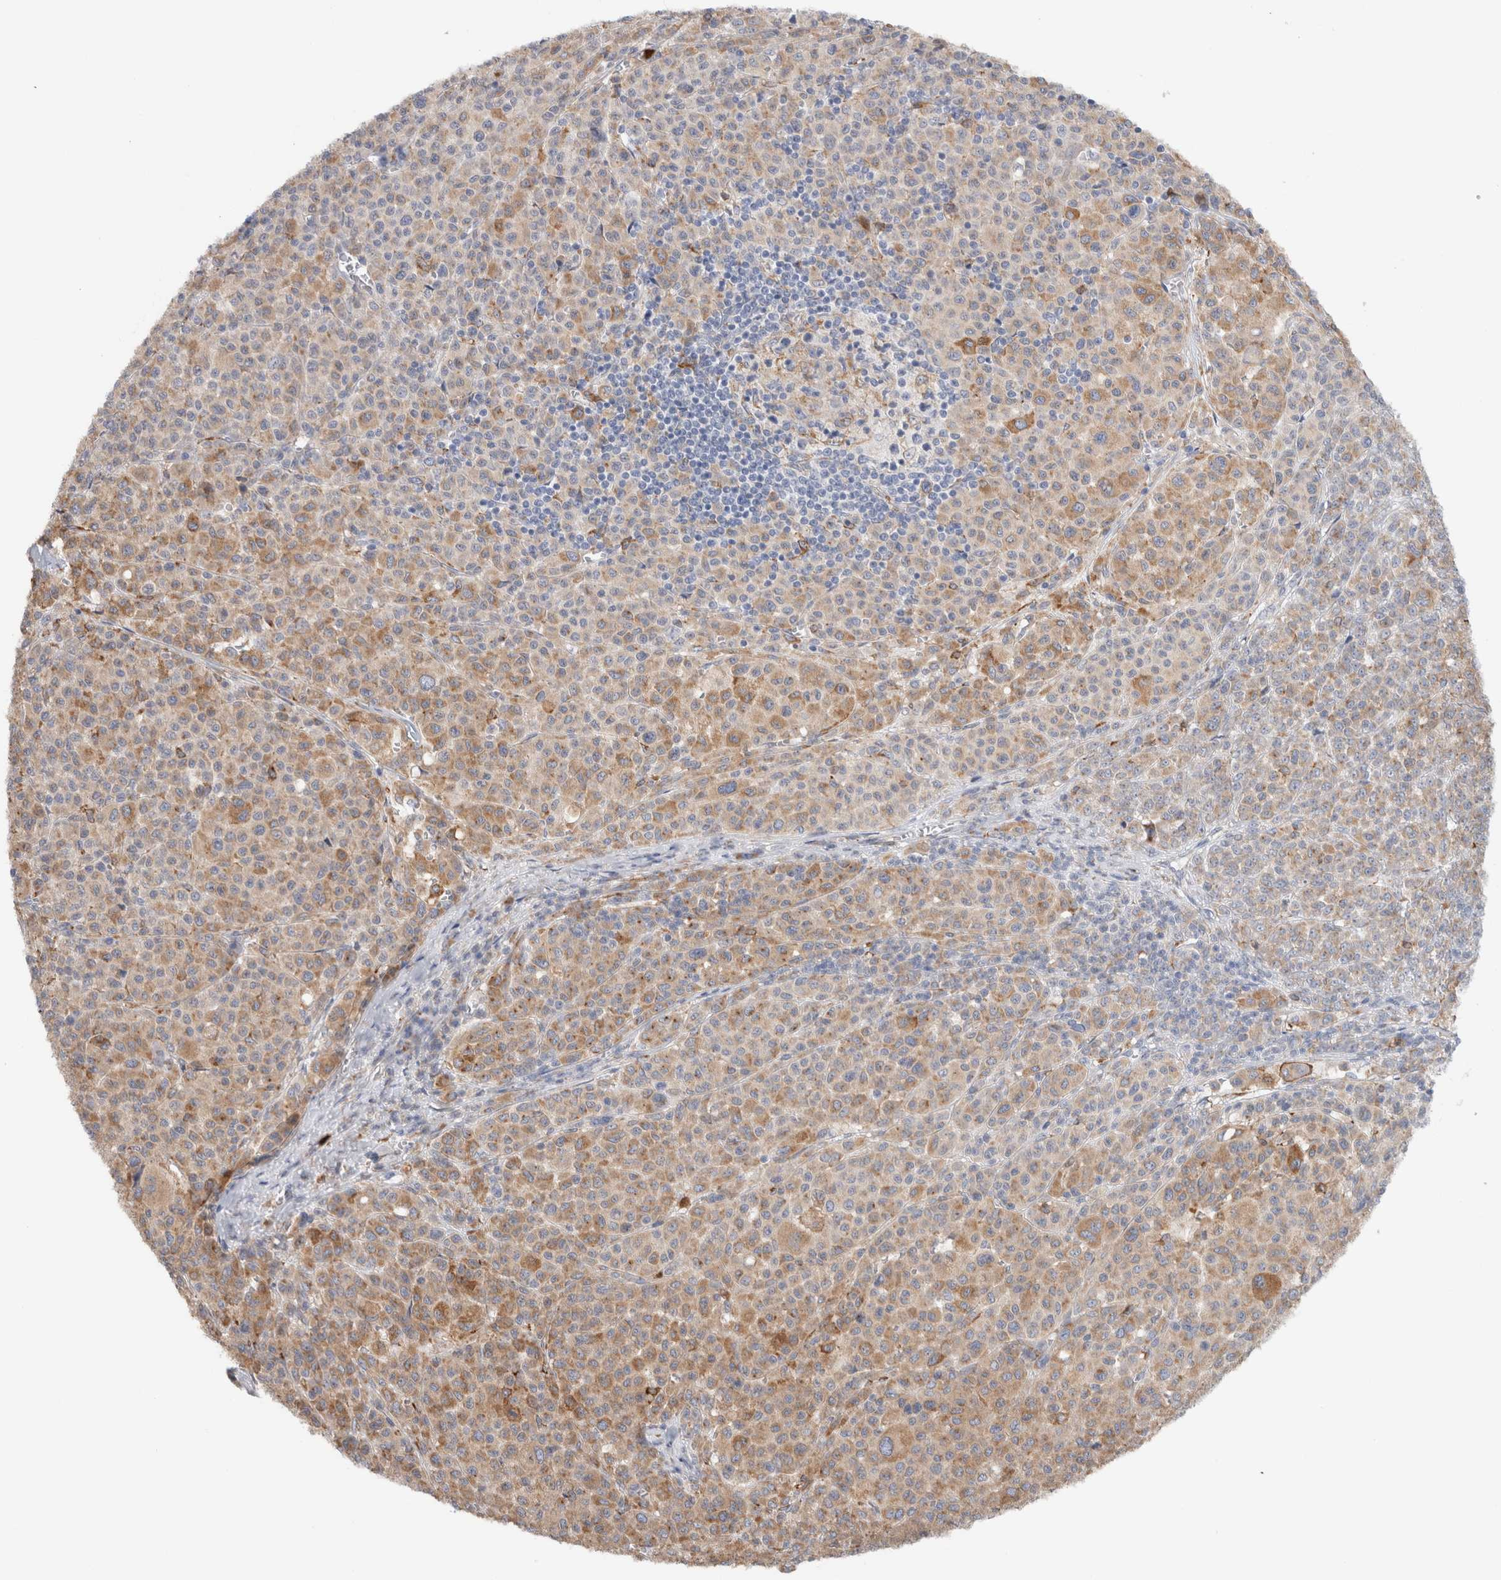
{"staining": {"intensity": "weak", "quantity": ">75%", "location": "cytoplasmic/membranous"}, "tissue": "melanoma", "cell_type": "Tumor cells", "image_type": "cancer", "snomed": [{"axis": "morphology", "description": "Malignant melanoma, Metastatic site"}, {"axis": "topography", "description": "Skin"}], "caption": "Melanoma was stained to show a protein in brown. There is low levels of weak cytoplasmic/membranous positivity in about >75% of tumor cells. The protein is shown in brown color, while the nuclei are stained blue.", "gene": "P4HA1", "patient": {"sex": "female", "age": 74}}